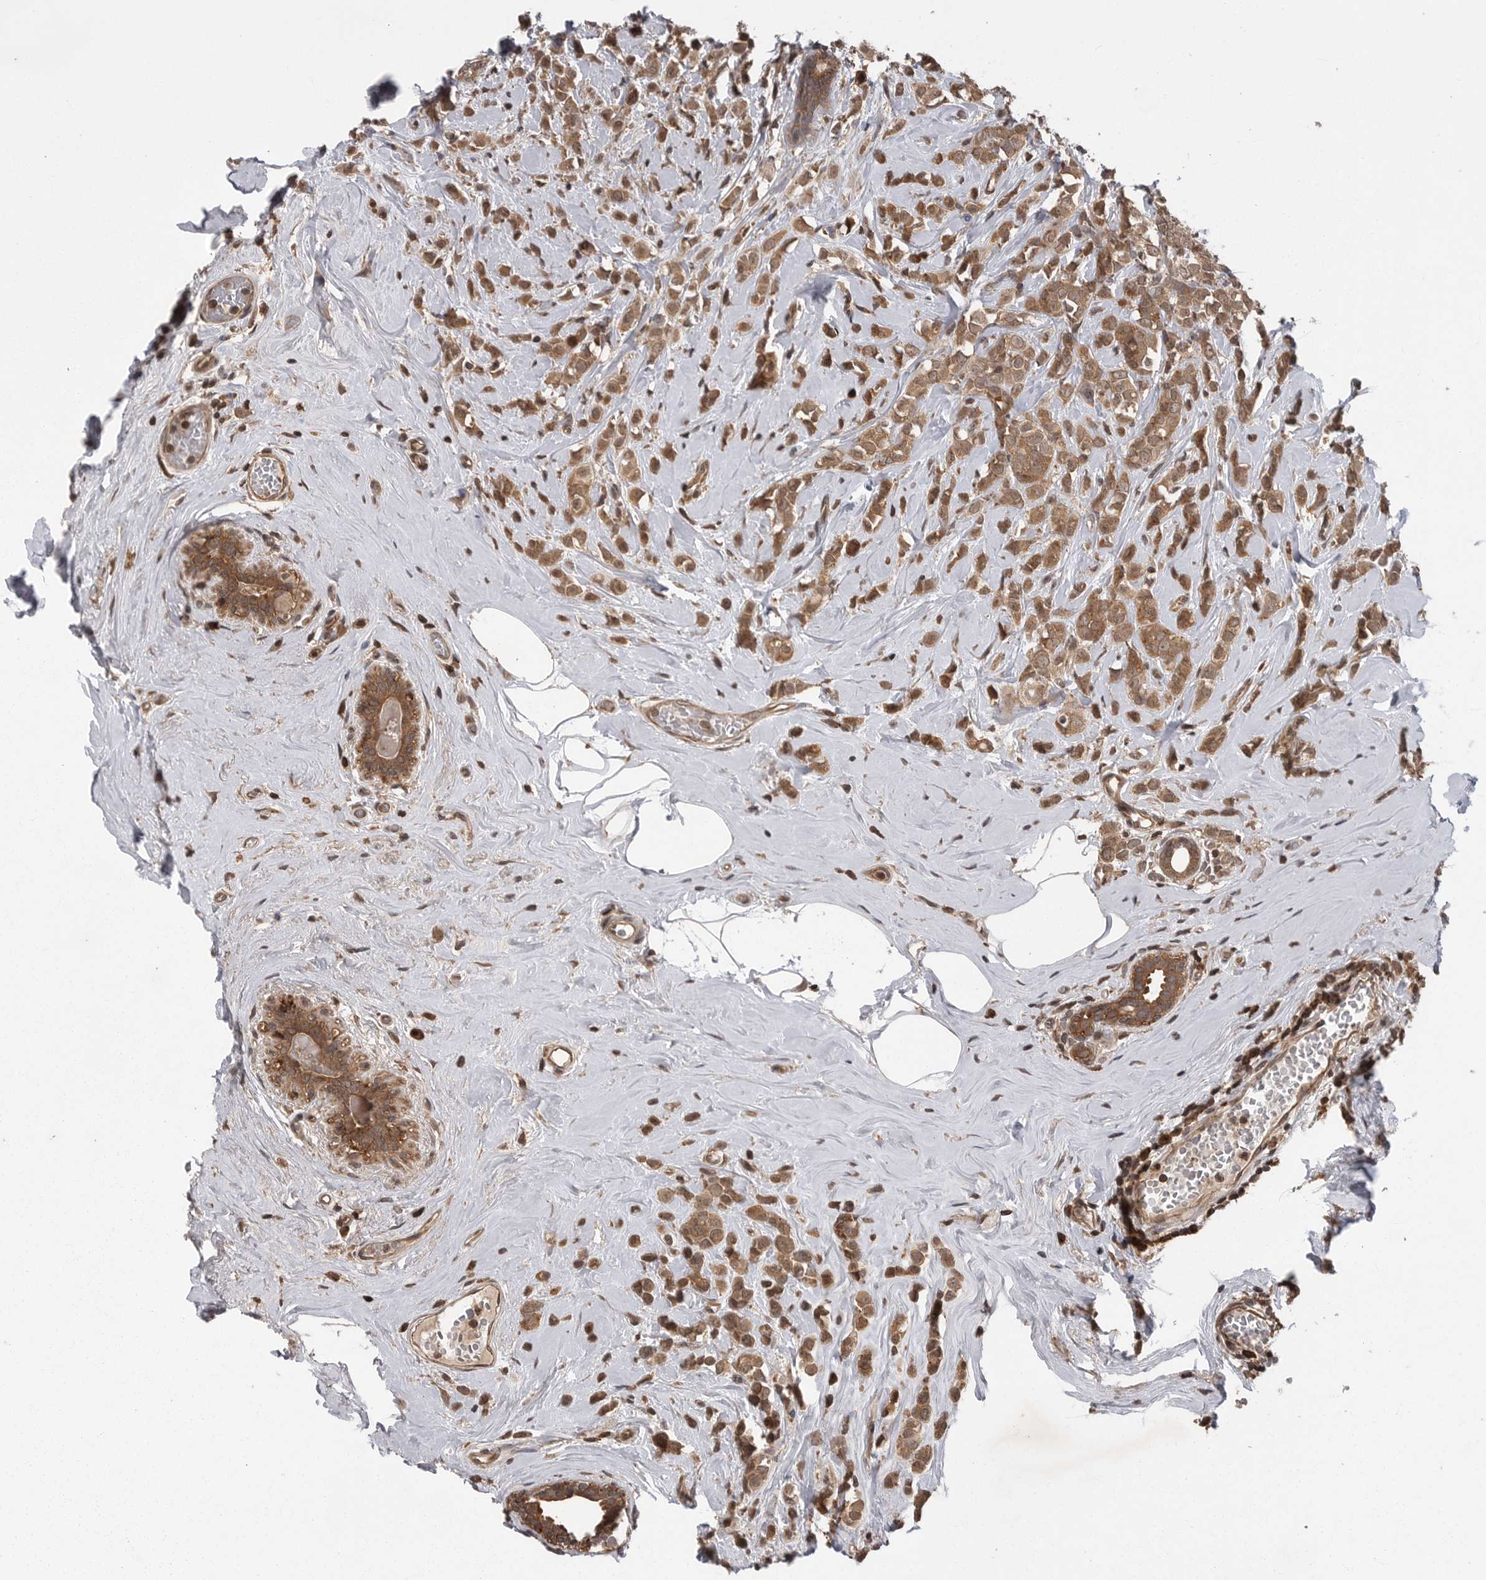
{"staining": {"intensity": "moderate", "quantity": ">75%", "location": "cytoplasmic/membranous"}, "tissue": "breast cancer", "cell_type": "Tumor cells", "image_type": "cancer", "snomed": [{"axis": "morphology", "description": "Lobular carcinoma"}, {"axis": "topography", "description": "Breast"}], "caption": "About >75% of tumor cells in human breast cancer show moderate cytoplasmic/membranous protein staining as visualized by brown immunohistochemical staining.", "gene": "AOAH", "patient": {"sex": "female", "age": 47}}